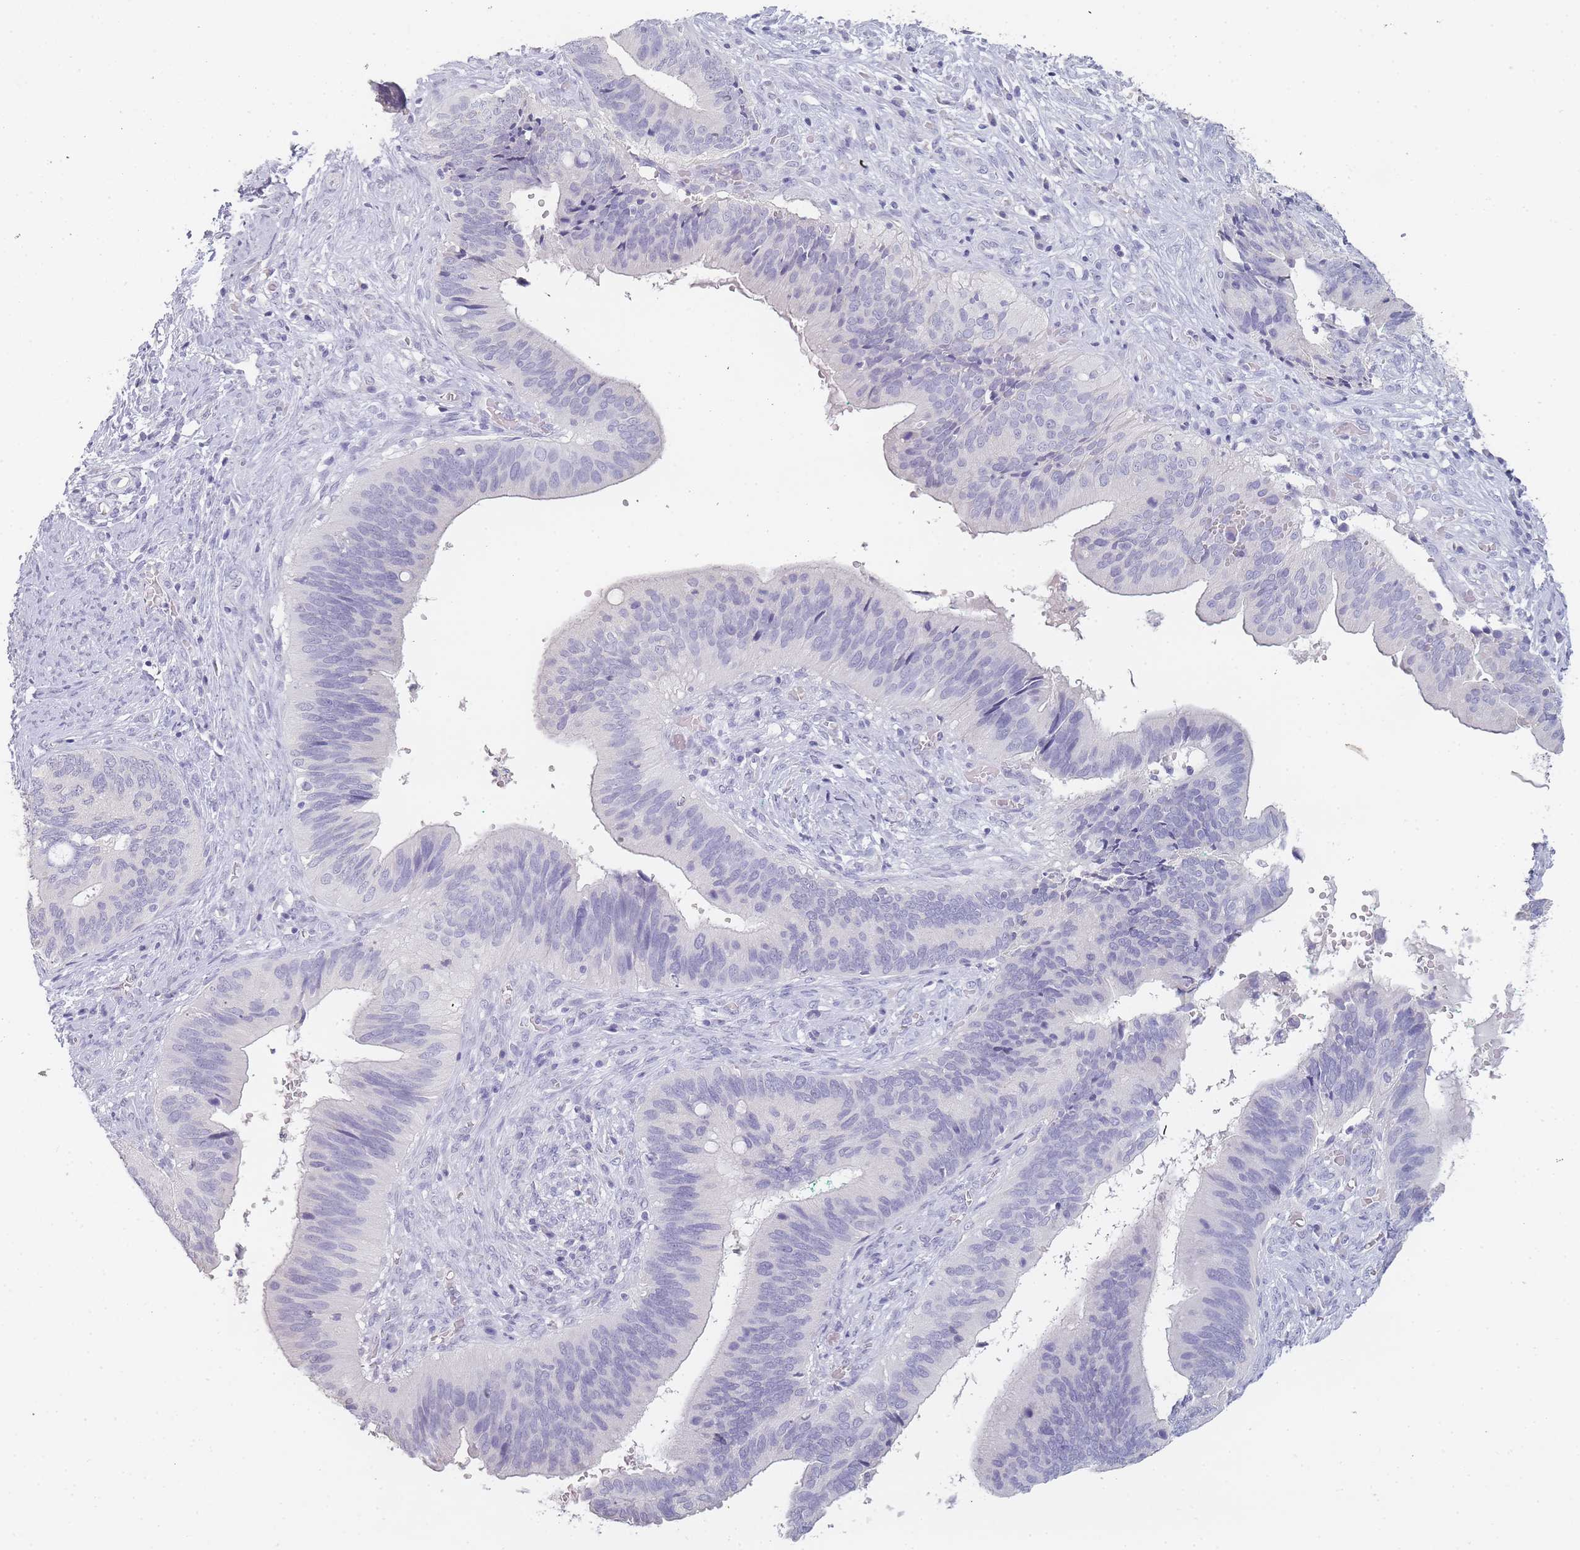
{"staining": {"intensity": "negative", "quantity": "none", "location": "none"}, "tissue": "cervical cancer", "cell_type": "Tumor cells", "image_type": "cancer", "snomed": [{"axis": "morphology", "description": "Adenocarcinoma, NOS"}, {"axis": "topography", "description": "Cervix"}], "caption": "IHC of adenocarcinoma (cervical) reveals no positivity in tumor cells.", "gene": "INS", "patient": {"sex": "female", "age": 42}}